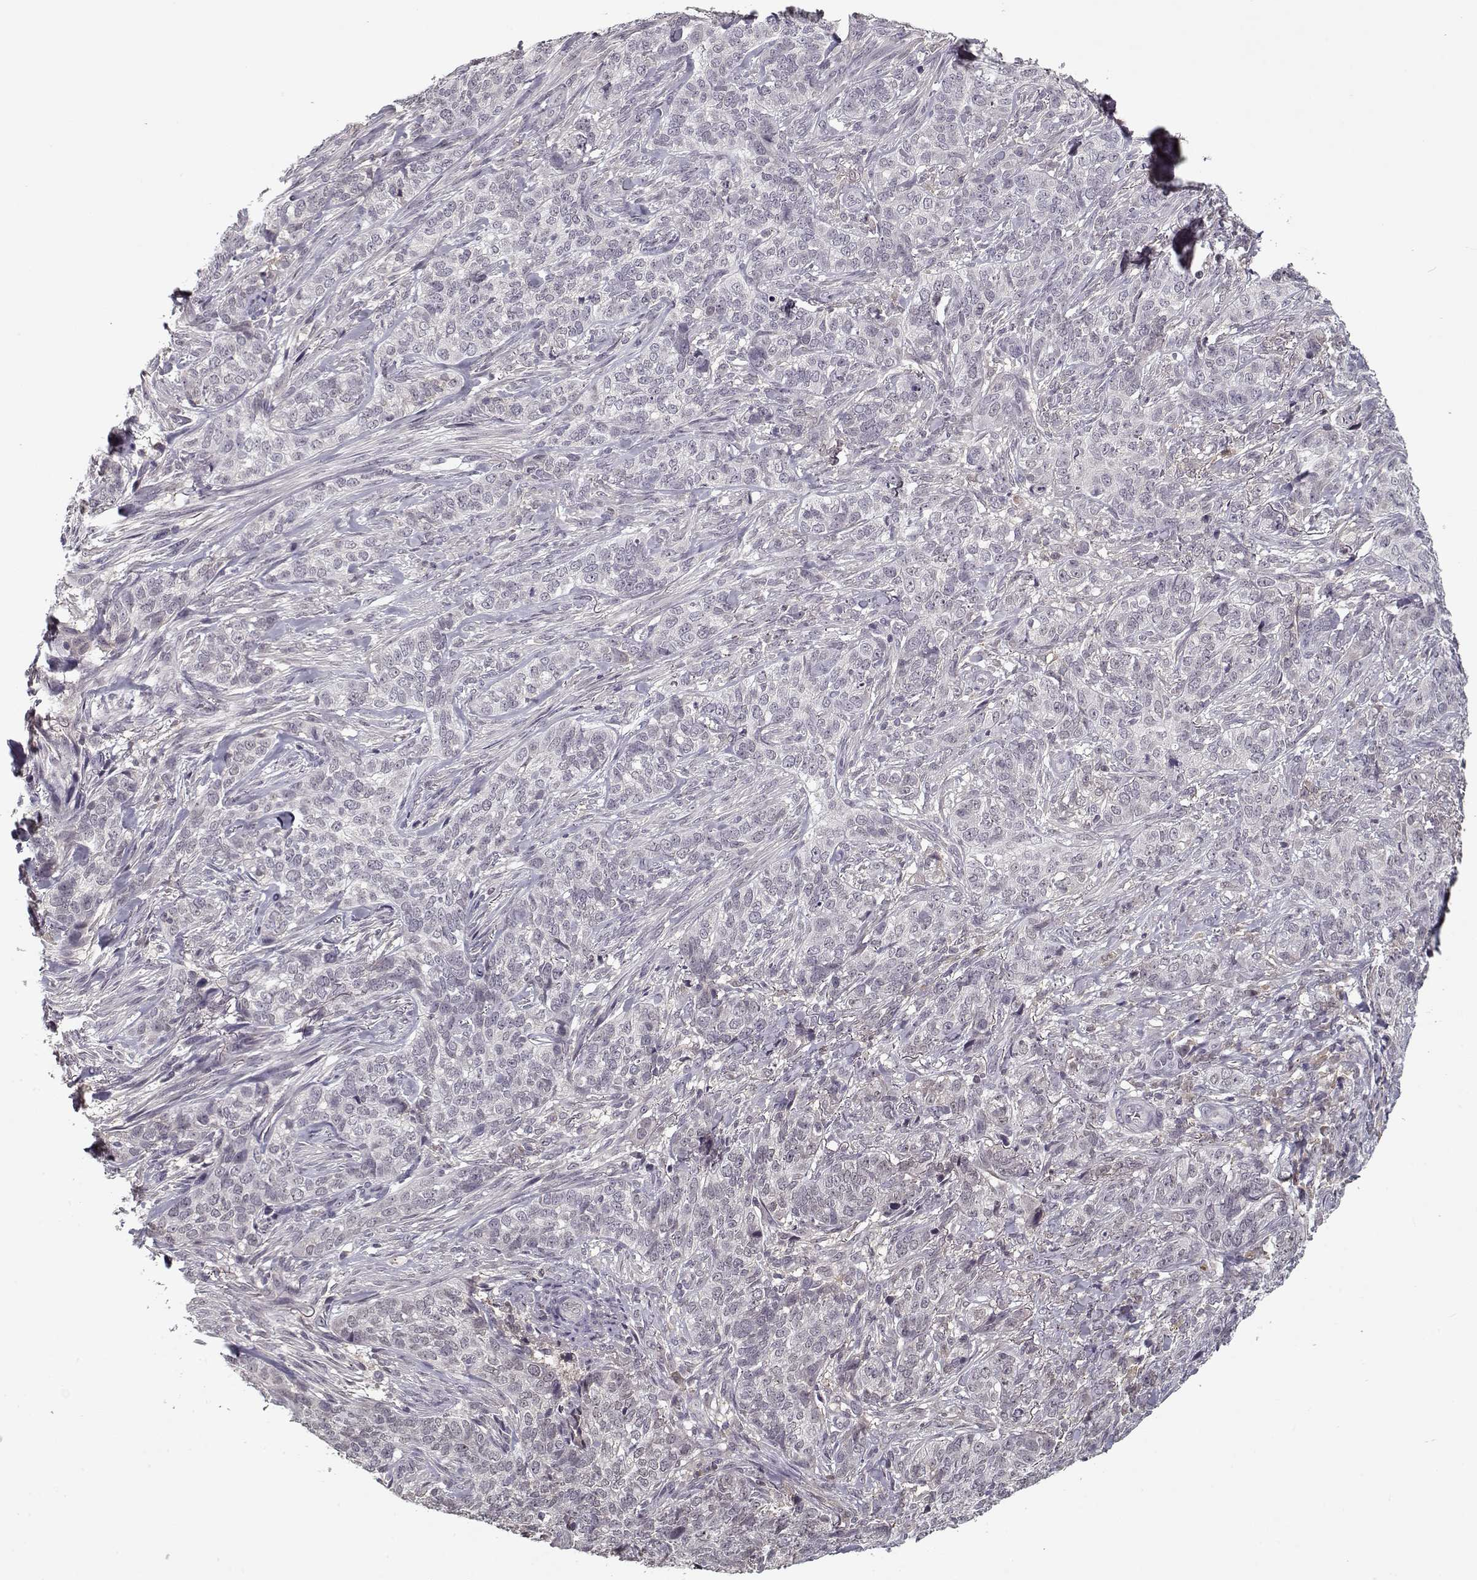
{"staining": {"intensity": "negative", "quantity": "none", "location": "none"}, "tissue": "skin cancer", "cell_type": "Tumor cells", "image_type": "cancer", "snomed": [{"axis": "morphology", "description": "Basal cell carcinoma"}, {"axis": "topography", "description": "Skin"}], "caption": "An immunohistochemistry (IHC) histopathology image of skin basal cell carcinoma is shown. There is no staining in tumor cells of skin basal cell carcinoma.", "gene": "AFM", "patient": {"sex": "female", "age": 69}}